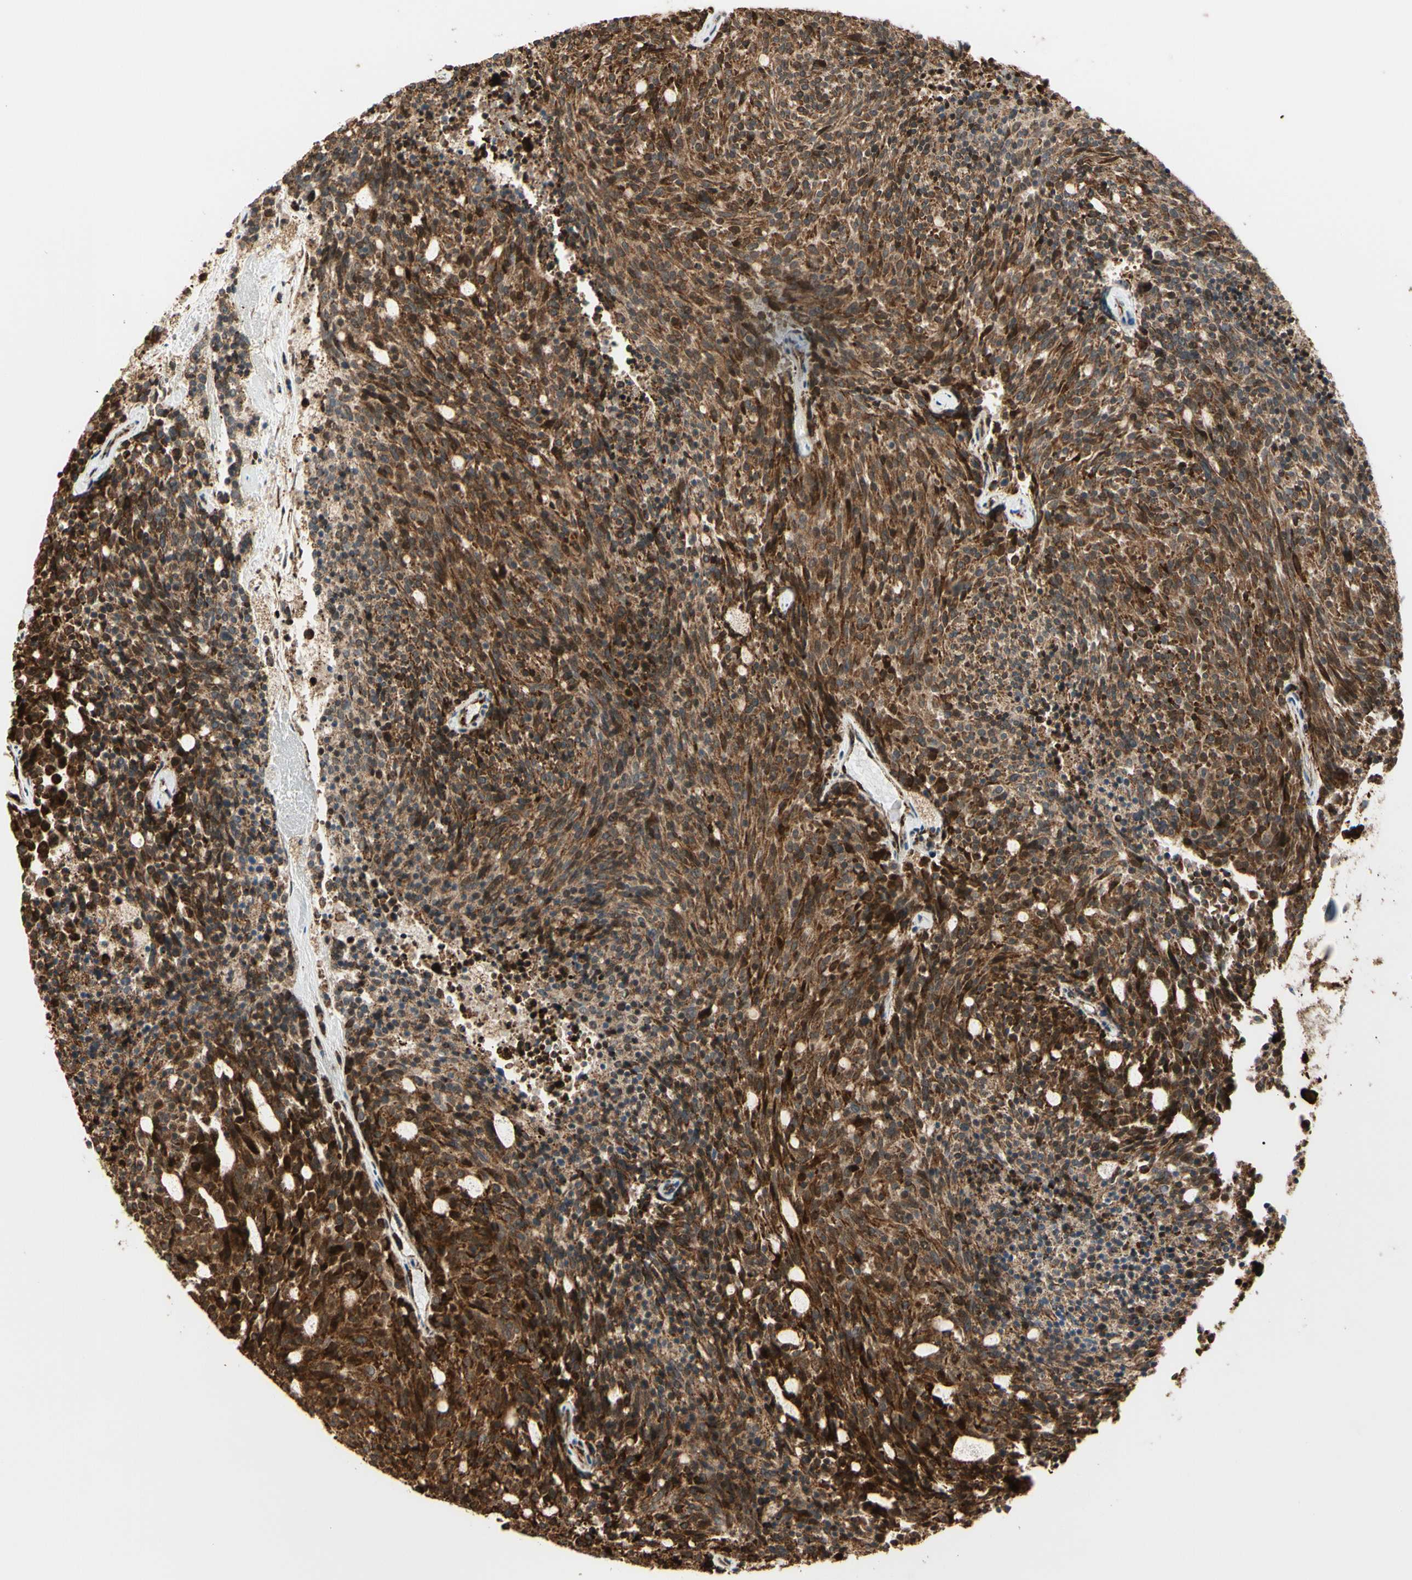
{"staining": {"intensity": "strong", "quantity": ">75%", "location": "cytoplasmic/membranous"}, "tissue": "carcinoid", "cell_type": "Tumor cells", "image_type": "cancer", "snomed": [{"axis": "morphology", "description": "Carcinoid, malignant, NOS"}, {"axis": "topography", "description": "Pancreas"}], "caption": "Immunohistochemistry (DAB (3,3'-diaminobenzidine)) staining of human carcinoid displays strong cytoplasmic/membranous protein positivity in about >75% of tumor cells.", "gene": "HSP90B1", "patient": {"sex": "female", "age": 54}}